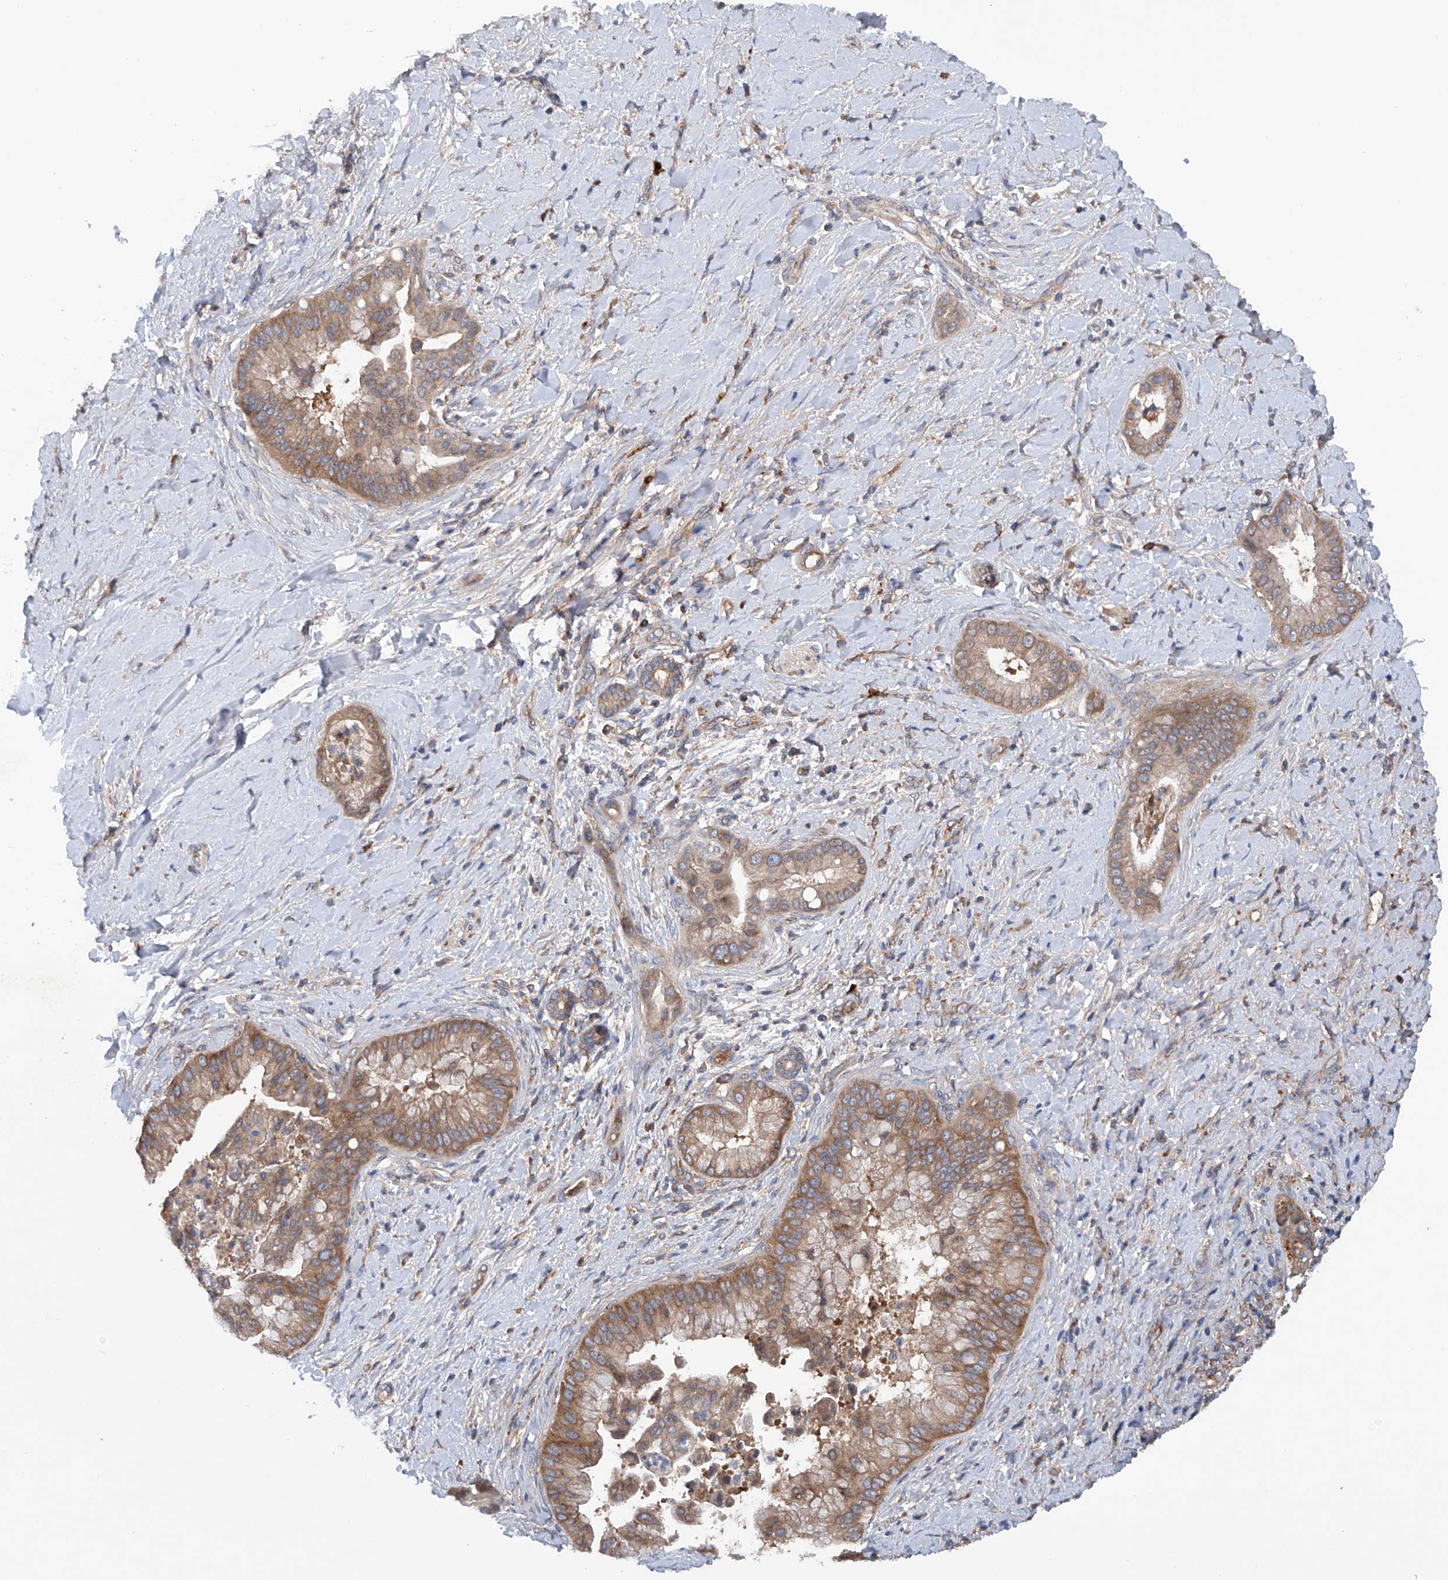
{"staining": {"intensity": "moderate", "quantity": ">75%", "location": "cytoplasmic/membranous"}, "tissue": "liver cancer", "cell_type": "Tumor cells", "image_type": "cancer", "snomed": [{"axis": "morphology", "description": "Cholangiocarcinoma"}, {"axis": "topography", "description": "Liver"}], "caption": "Liver cholangiocarcinoma stained with a brown dye displays moderate cytoplasmic/membranous positive expression in approximately >75% of tumor cells.", "gene": "ASCC3", "patient": {"sex": "female", "age": 54}}